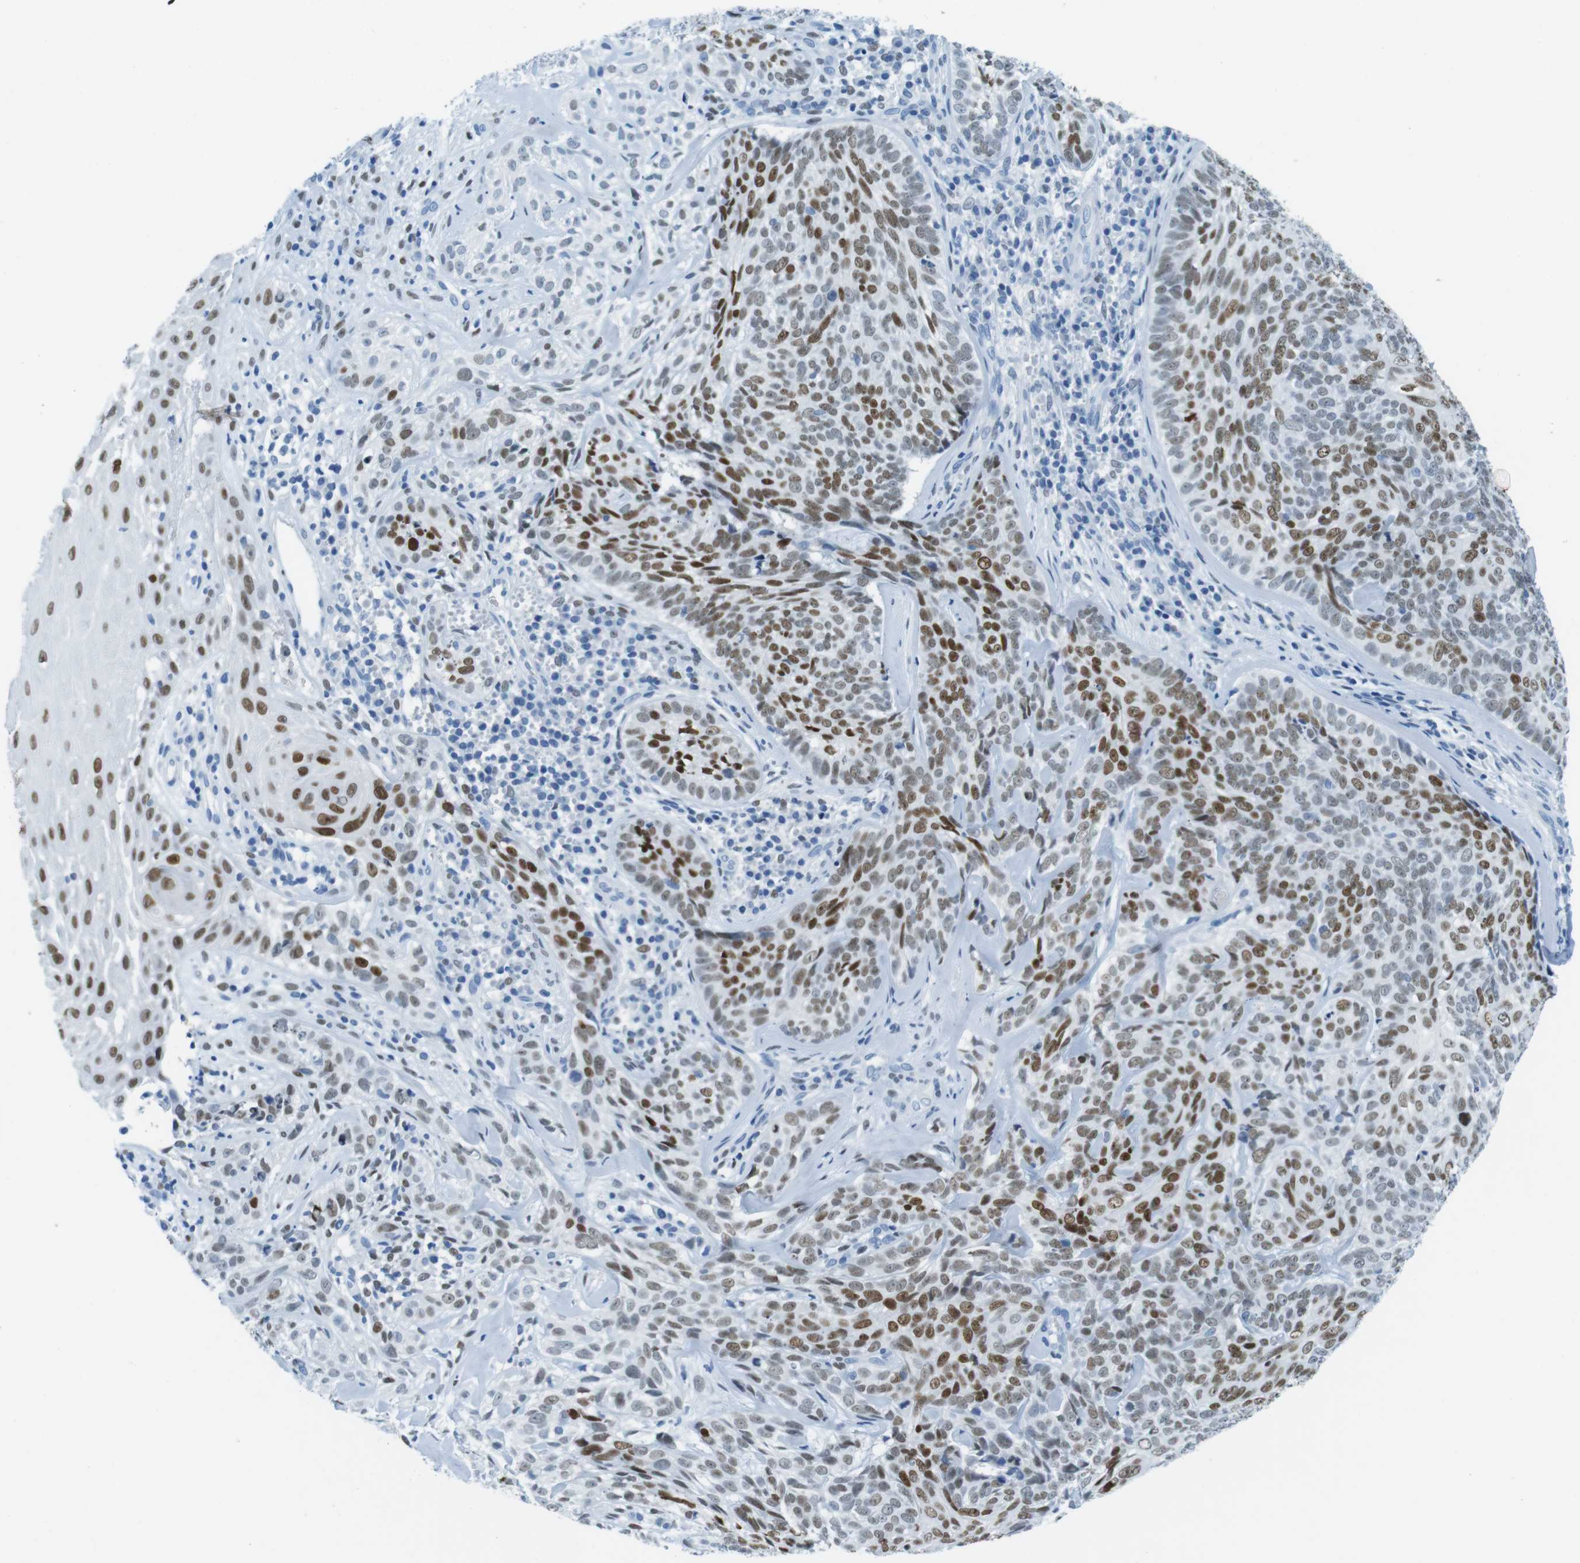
{"staining": {"intensity": "moderate", "quantity": "25%-75%", "location": "nuclear"}, "tissue": "skin cancer", "cell_type": "Tumor cells", "image_type": "cancer", "snomed": [{"axis": "morphology", "description": "Basal cell carcinoma"}, {"axis": "topography", "description": "Skin"}], "caption": "IHC histopathology image of human basal cell carcinoma (skin) stained for a protein (brown), which exhibits medium levels of moderate nuclear expression in approximately 25%-75% of tumor cells.", "gene": "TFAP2C", "patient": {"sex": "male", "age": 72}}